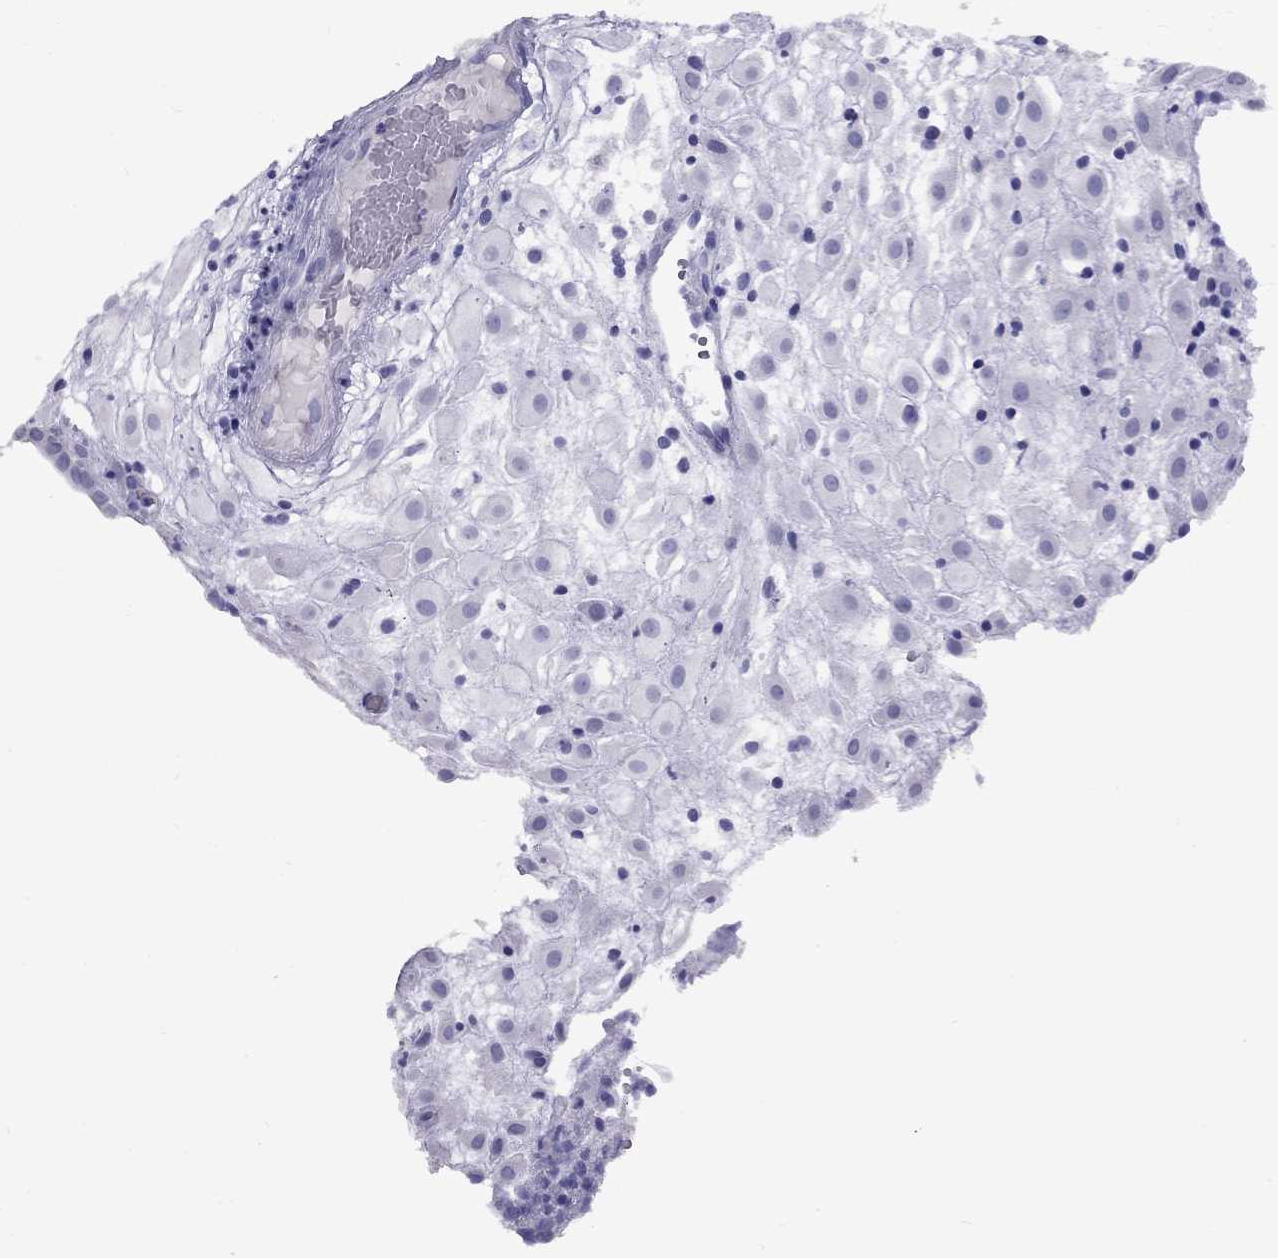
{"staining": {"intensity": "negative", "quantity": "none", "location": "none"}, "tissue": "placenta", "cell_type": "Decidual cells", "image_type": "normal", "snomed": [{"axis": "morphology", "description": "Normal tissue, NOS"}, {"axis": "topography", "description": "Placenta"}], "caption": "Immunohistochemistry (IHC) micrograph of benign placenta: human placenta stained with DAB demonstrates no significant protein positivity in decidual cells. (IHC, brightfield microscopy, high magnification).", "gene": "FSCN3", "patient": {"sex": "female", "age": 24}}